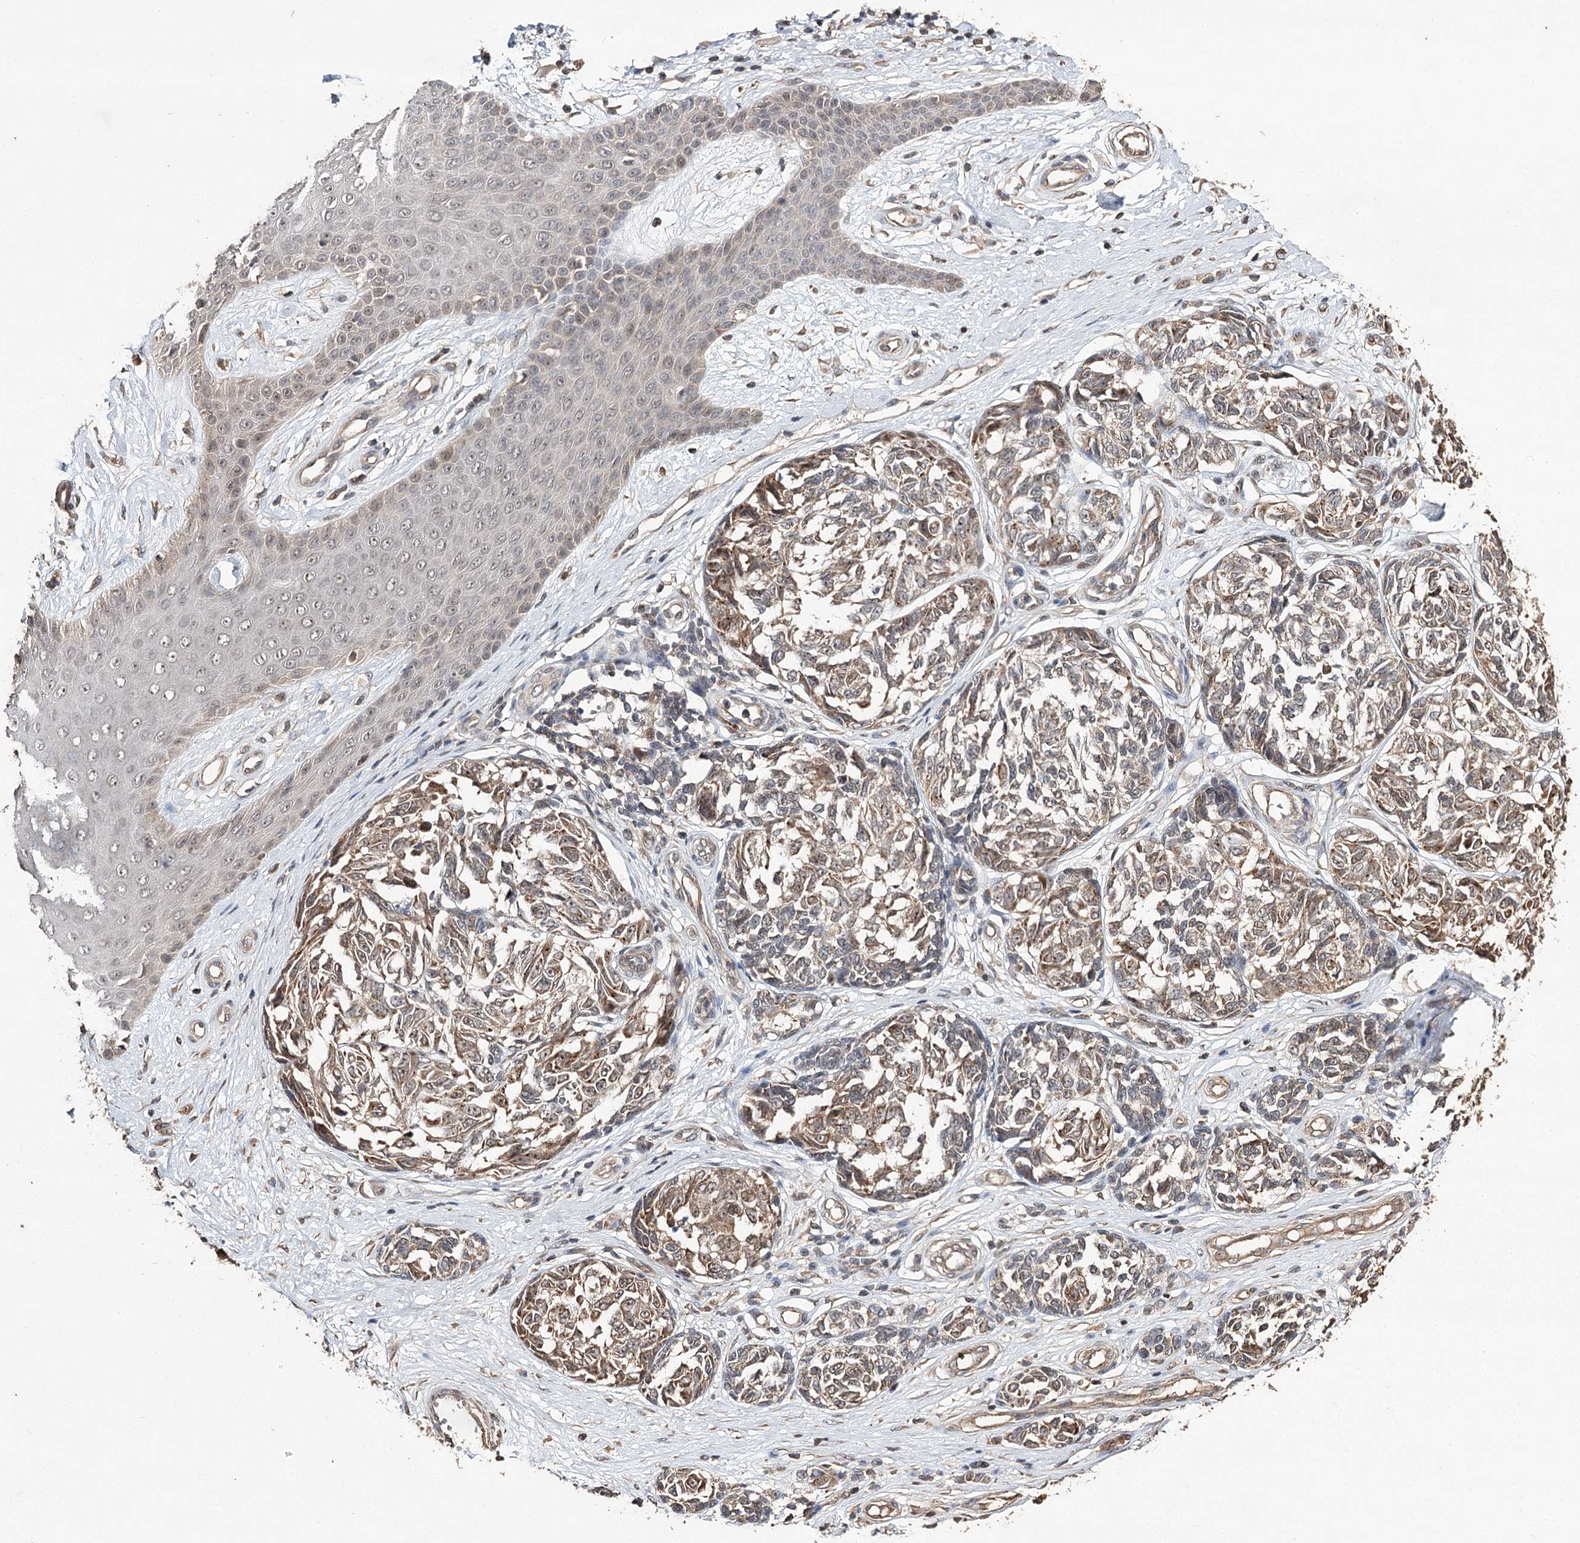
{"staining": {"intensity": "moderate", "quantity": ">75%", "location": "cytoplasmic/membranous"}, "tissue": "melanoma", "cell_type": "Tumor cells", "image_type": "cancer", "snomed": [{"axis": "morphology", "description": "Malignant melanoma, NOS"}, {"axis": "topography", "description": "Skin"}], "caption": "Moderate cytoplasmic/membranous protein staining is seen in about >75% of tumor cells in melanoma. (DAB (3,3'-diaminobenzidine) IHC, brown staining for protein, blue staining for nuclei).", "gene": "NOPCHAP1", "patient": {"sex": "female", "age": 64}}